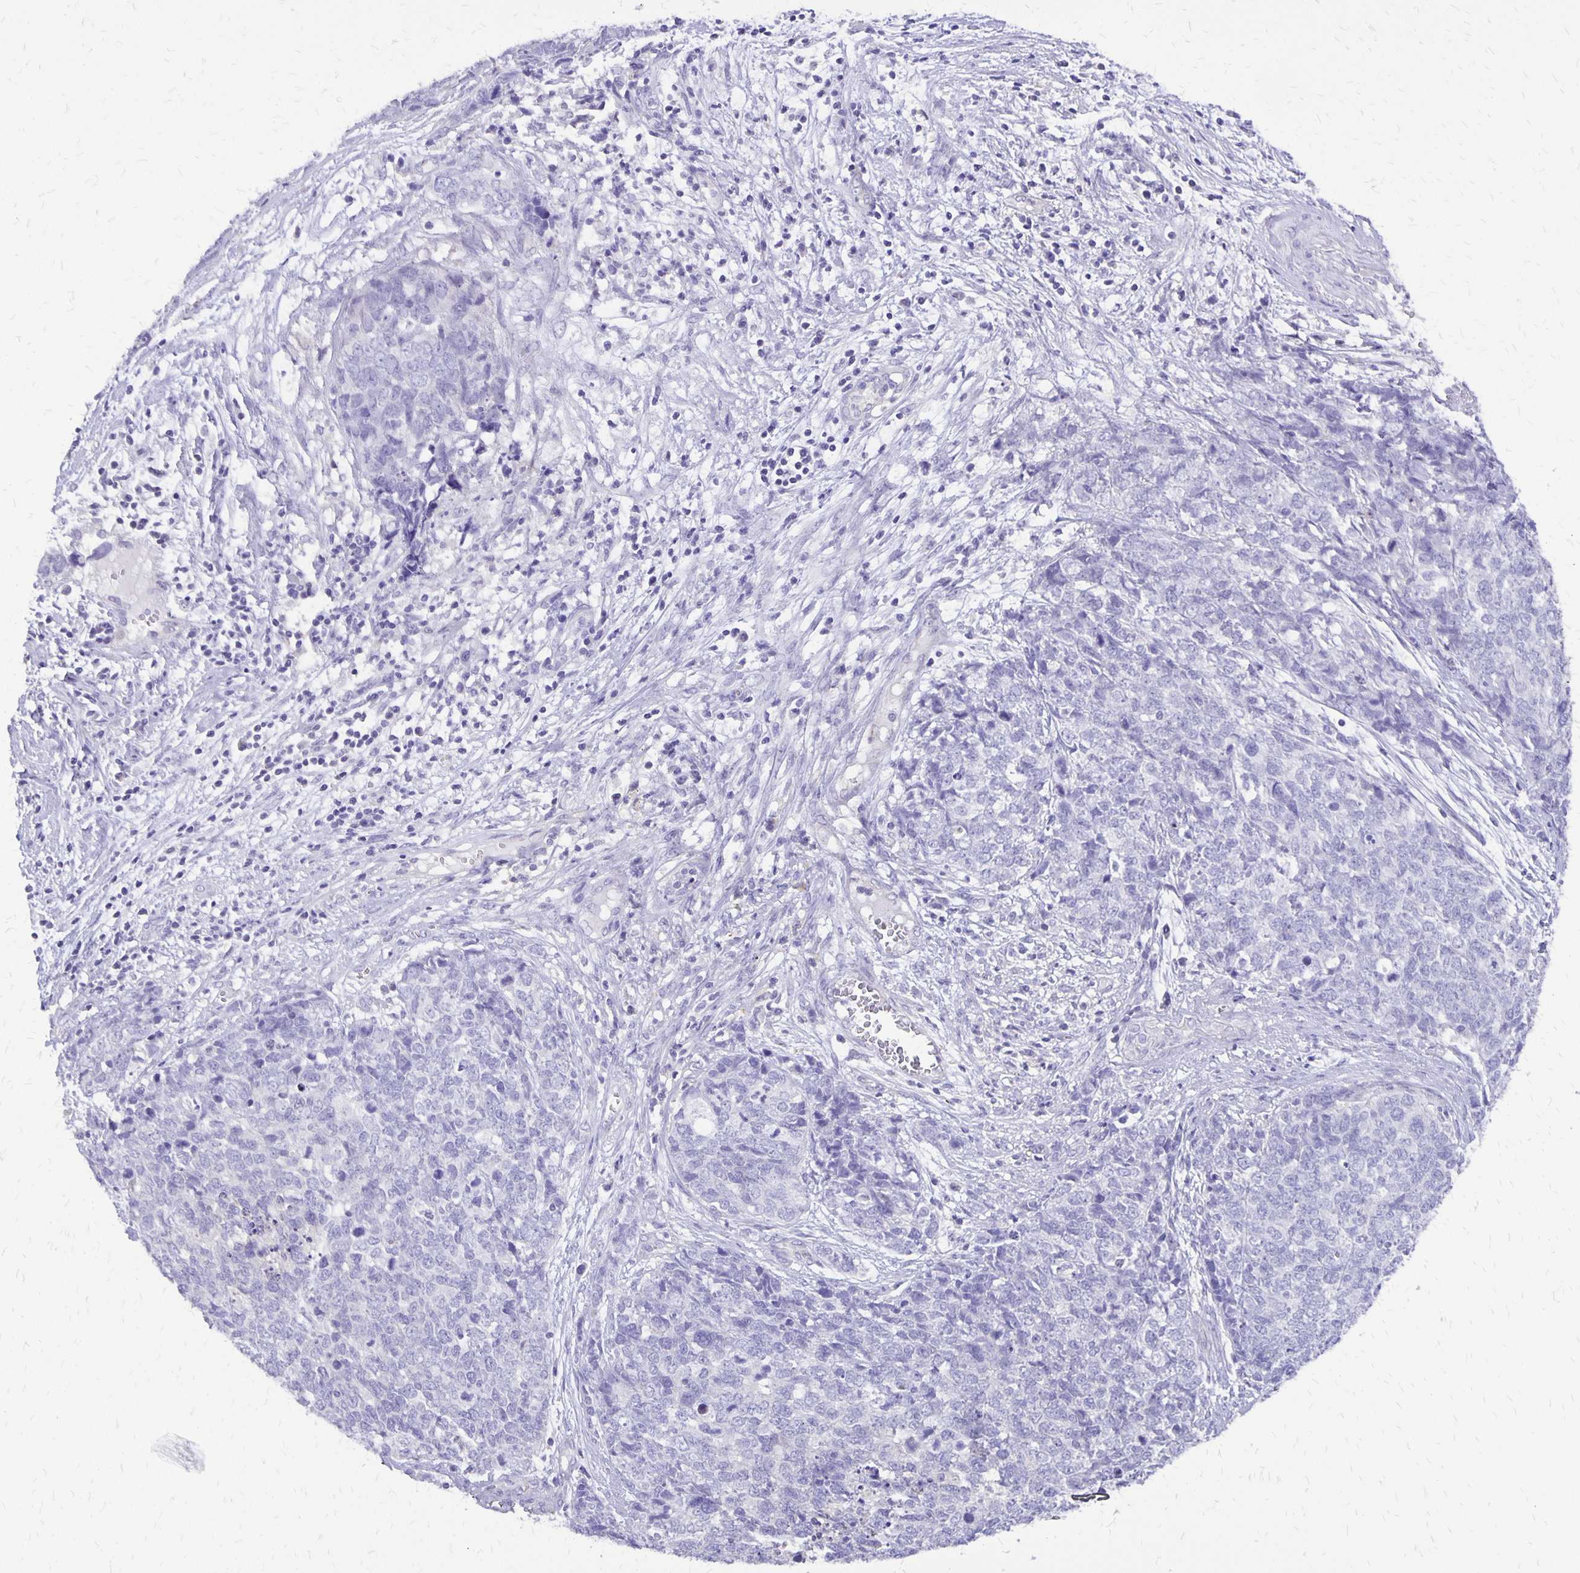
{"staining": {"intensity": "negative", "quantity": "none", "location": "none"}, "tissue": "cervical cancer", "cell_type": "Tumor cells", "image_type": "cancer", "snomed": [{"axis": "morphology", "description": "Adenocarcinoma, NOS"}, {"axis": "topography", "description": "Cervix"}], "caption": "Adenocarcinoma (cervical) was stained to show a protein in brown. There is no significant staining in tumor cells.", "gene": "SI", "patient": {"sex": "female", "age": 63}}